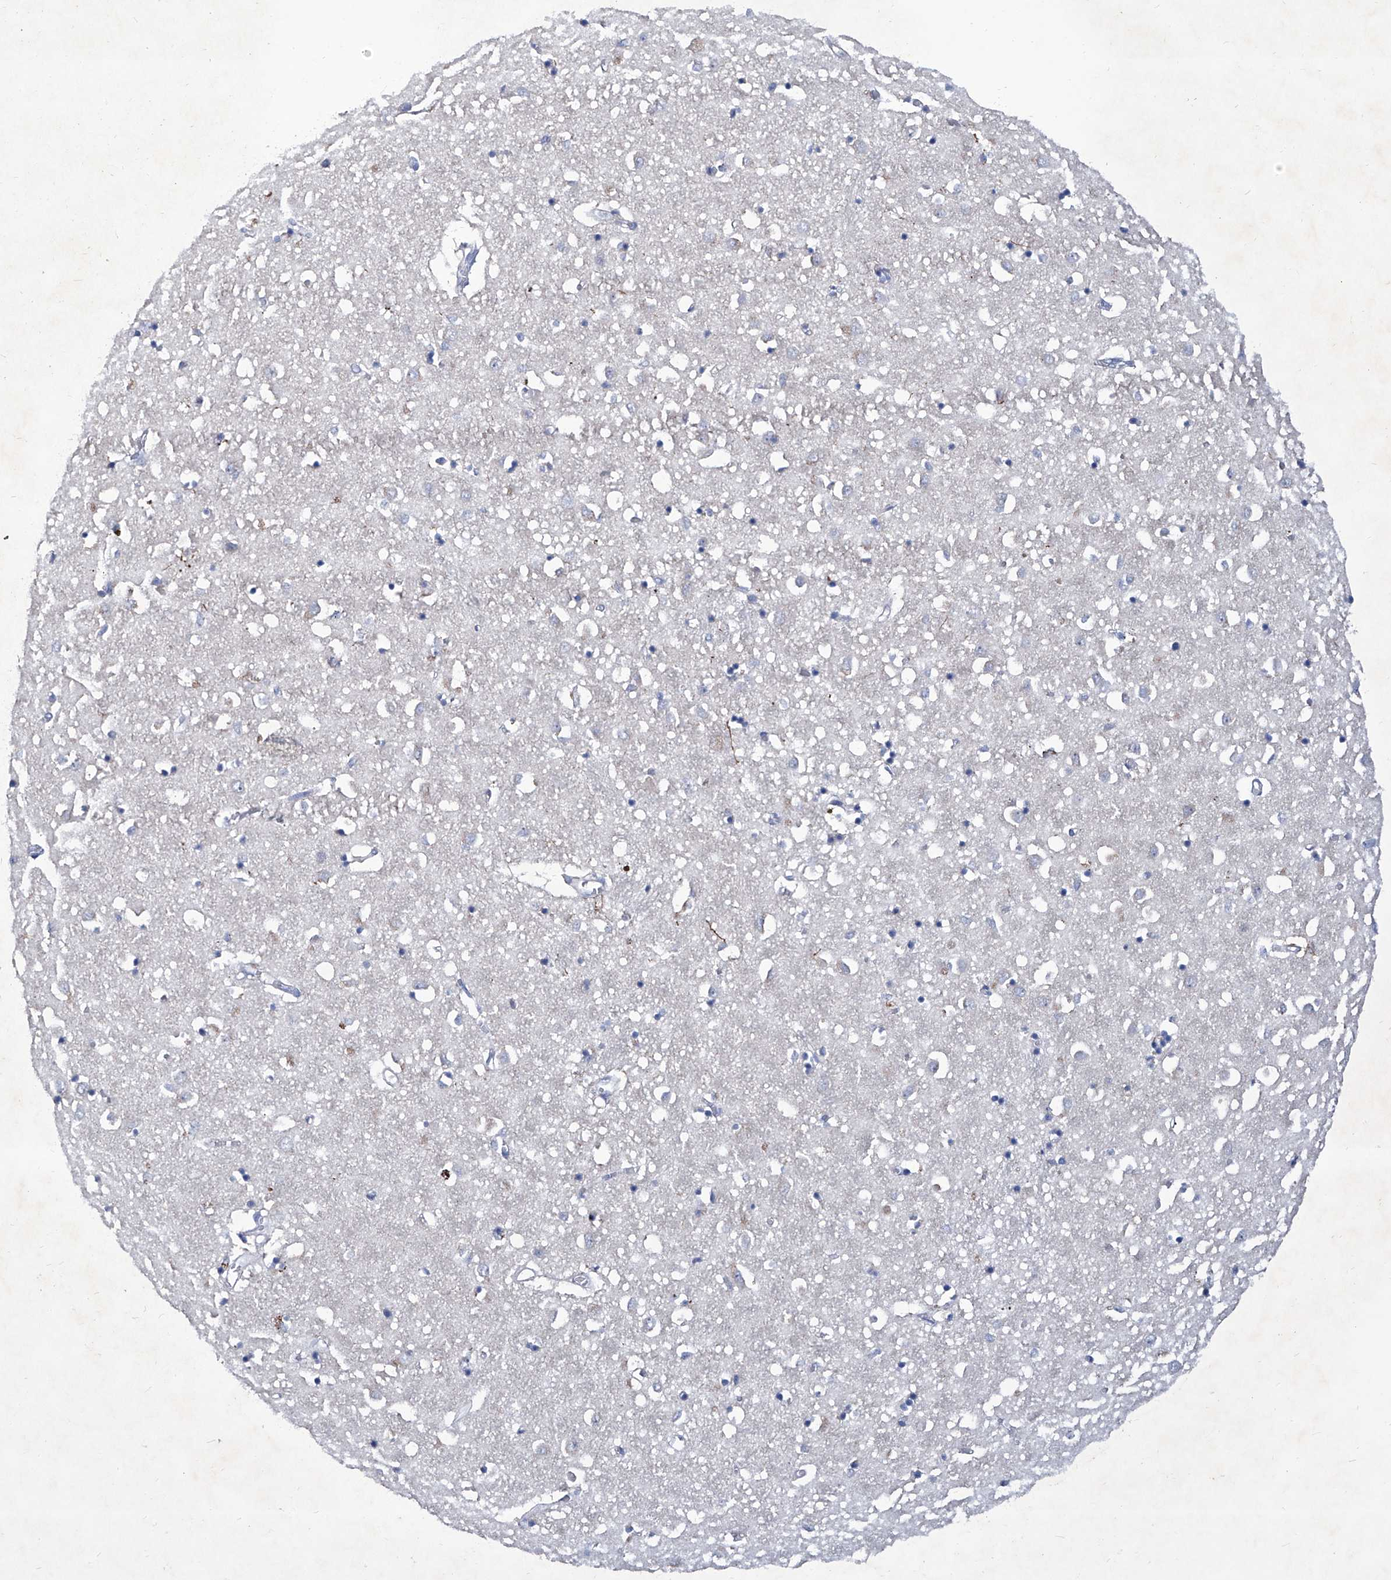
{"staining": {"intensity": "negative", "quantity": "none", "location": "none"}, "tissue": "caudate", "cell_type": "Glial cells", "image_type": "normal", "snomed": [{"axis": "morphology", "description": "Normal tissue, NOS"}, {"axis": "topography", "description": "Lateral ventricle wall"}], "caption": "Caudate stained for a protein using immunohistochemistry demonstrates no staining glial cells.", "gene": "KLHL17", "patient": {"sex": "male", "age": 70}}